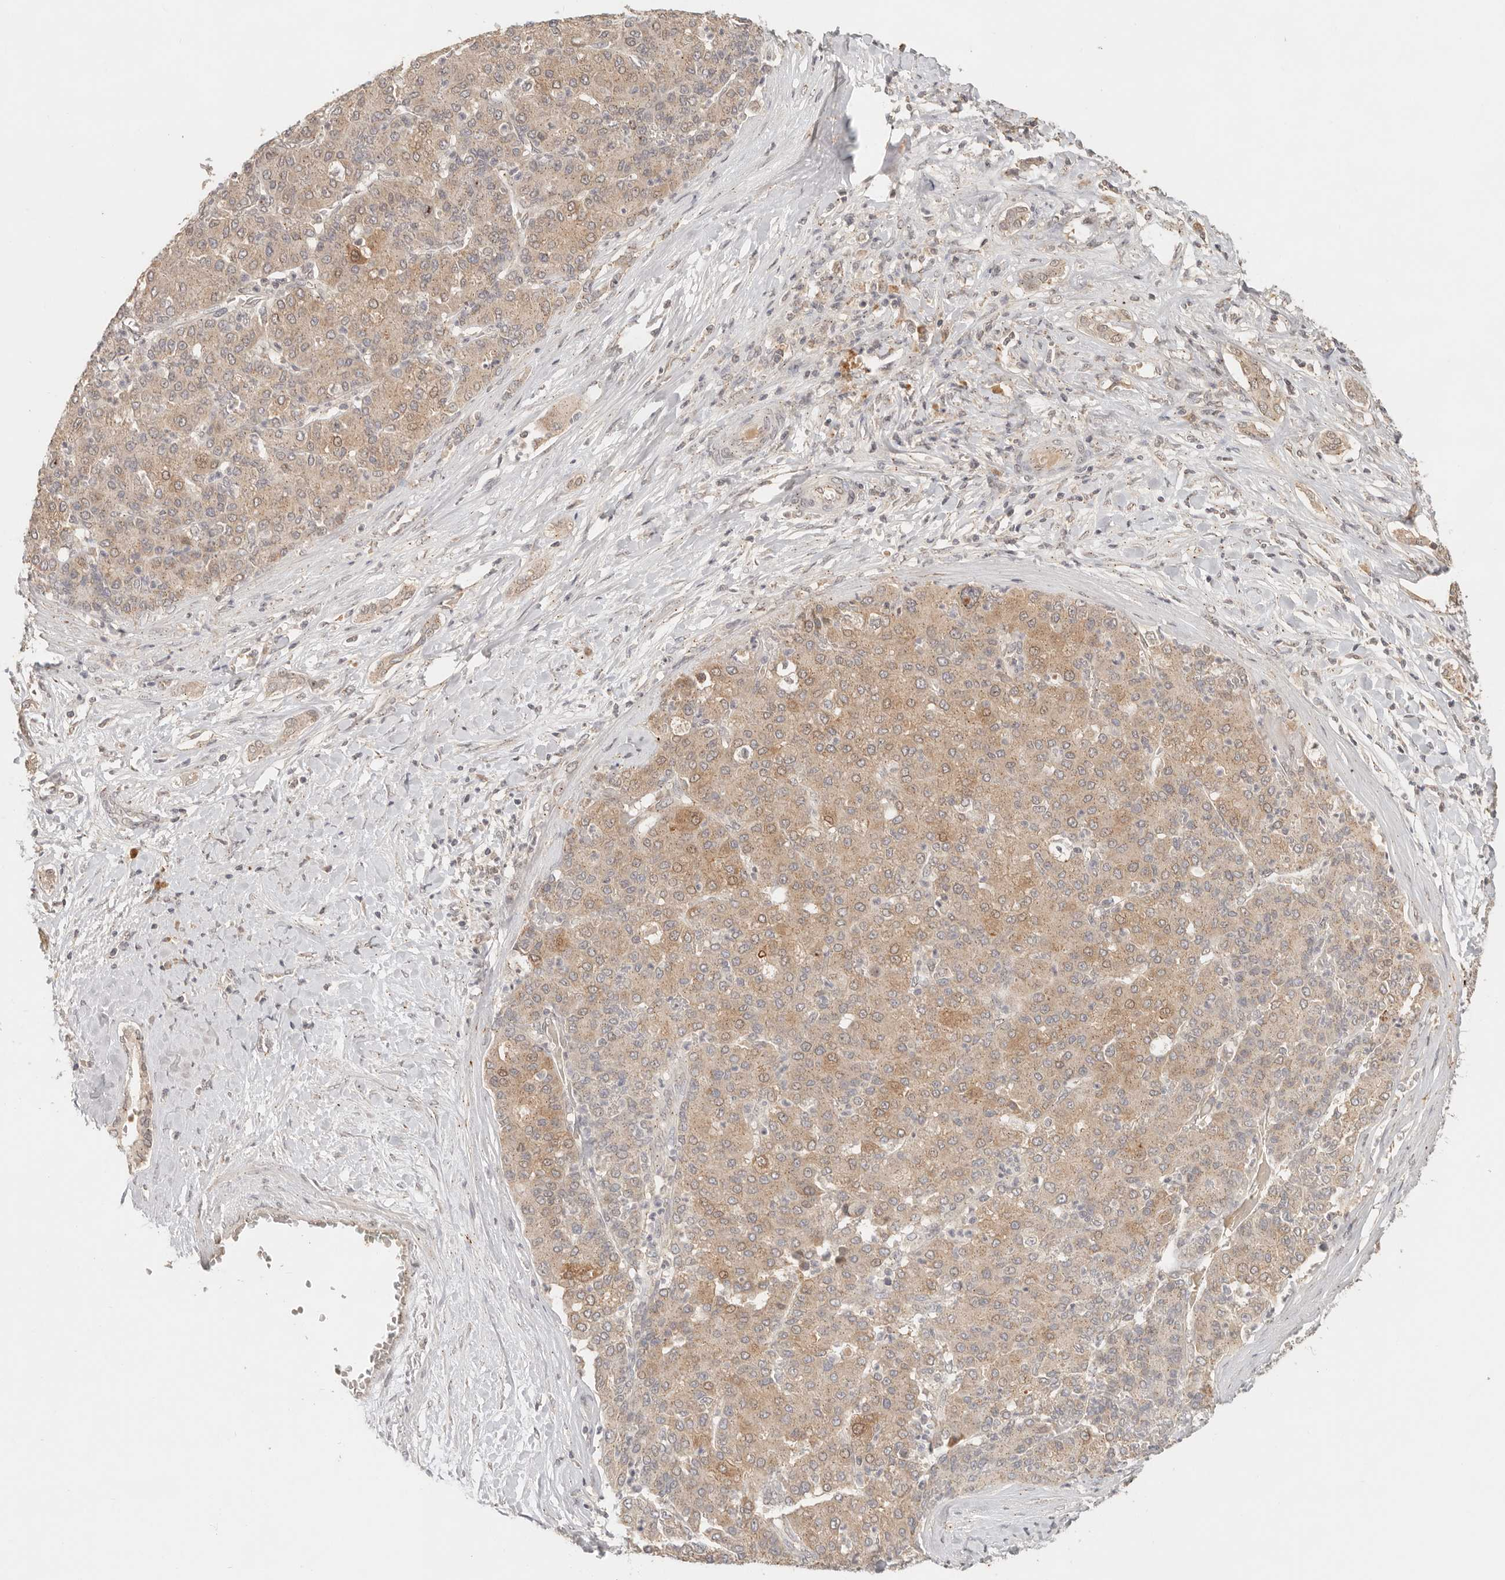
{"staining": {"intensity": "moderate", "quantity": ">75%", "location": "cytoplasmic/membranous"}, "tissue": "liver cancer", "cell_type": "Tumor cells", "image_type": "cancer", "snomed": [{"axis": "morphology", "description": "Carcinoma, Hepatocellular, NOS"}, {"axis": "topography", "description": "Liver"}], "caption": "IHC of human liver cancer (hepatocellular carcinoma) demonstrates medium levels of moderate cytoplasmic/membranous positivity in approximately >75% of tumor cells.", "gene": "LMO4", "patient": {"sex": "male", "age": 65}}